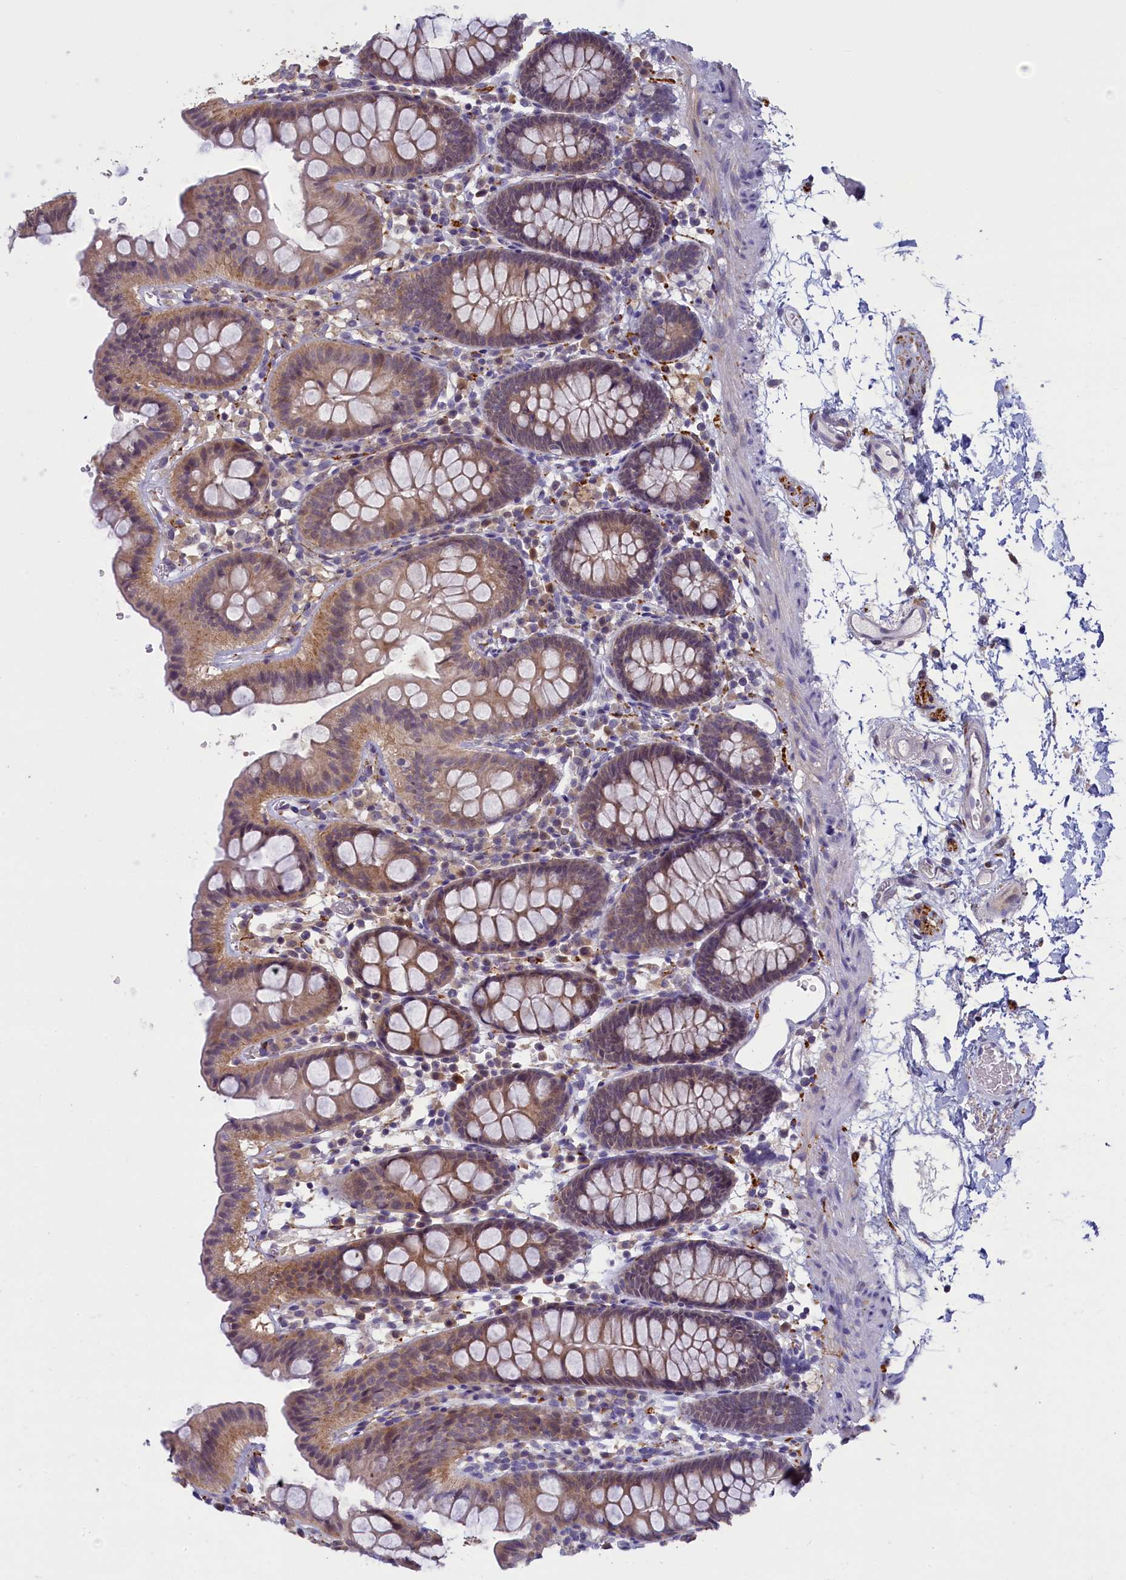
{"staining": {"intensity": "negative", "quantity": "none", "location": "none"}, "tissue": "colon", "cell_type": "Endothelial cells", "image_type": "normal", "snomed": [{"axis": "morphology", "description": "Normal tissue, NOS"}, {"axis": "topography", "description": "Colon"}], "caption": "The immunohistochemistry histopathology image has no significant staining in endothelial cells of colon. (DAB immunohistochemistry, high magnification).", "gene": "UCHL3", "patient": {"sex": "male", "age": 75}}